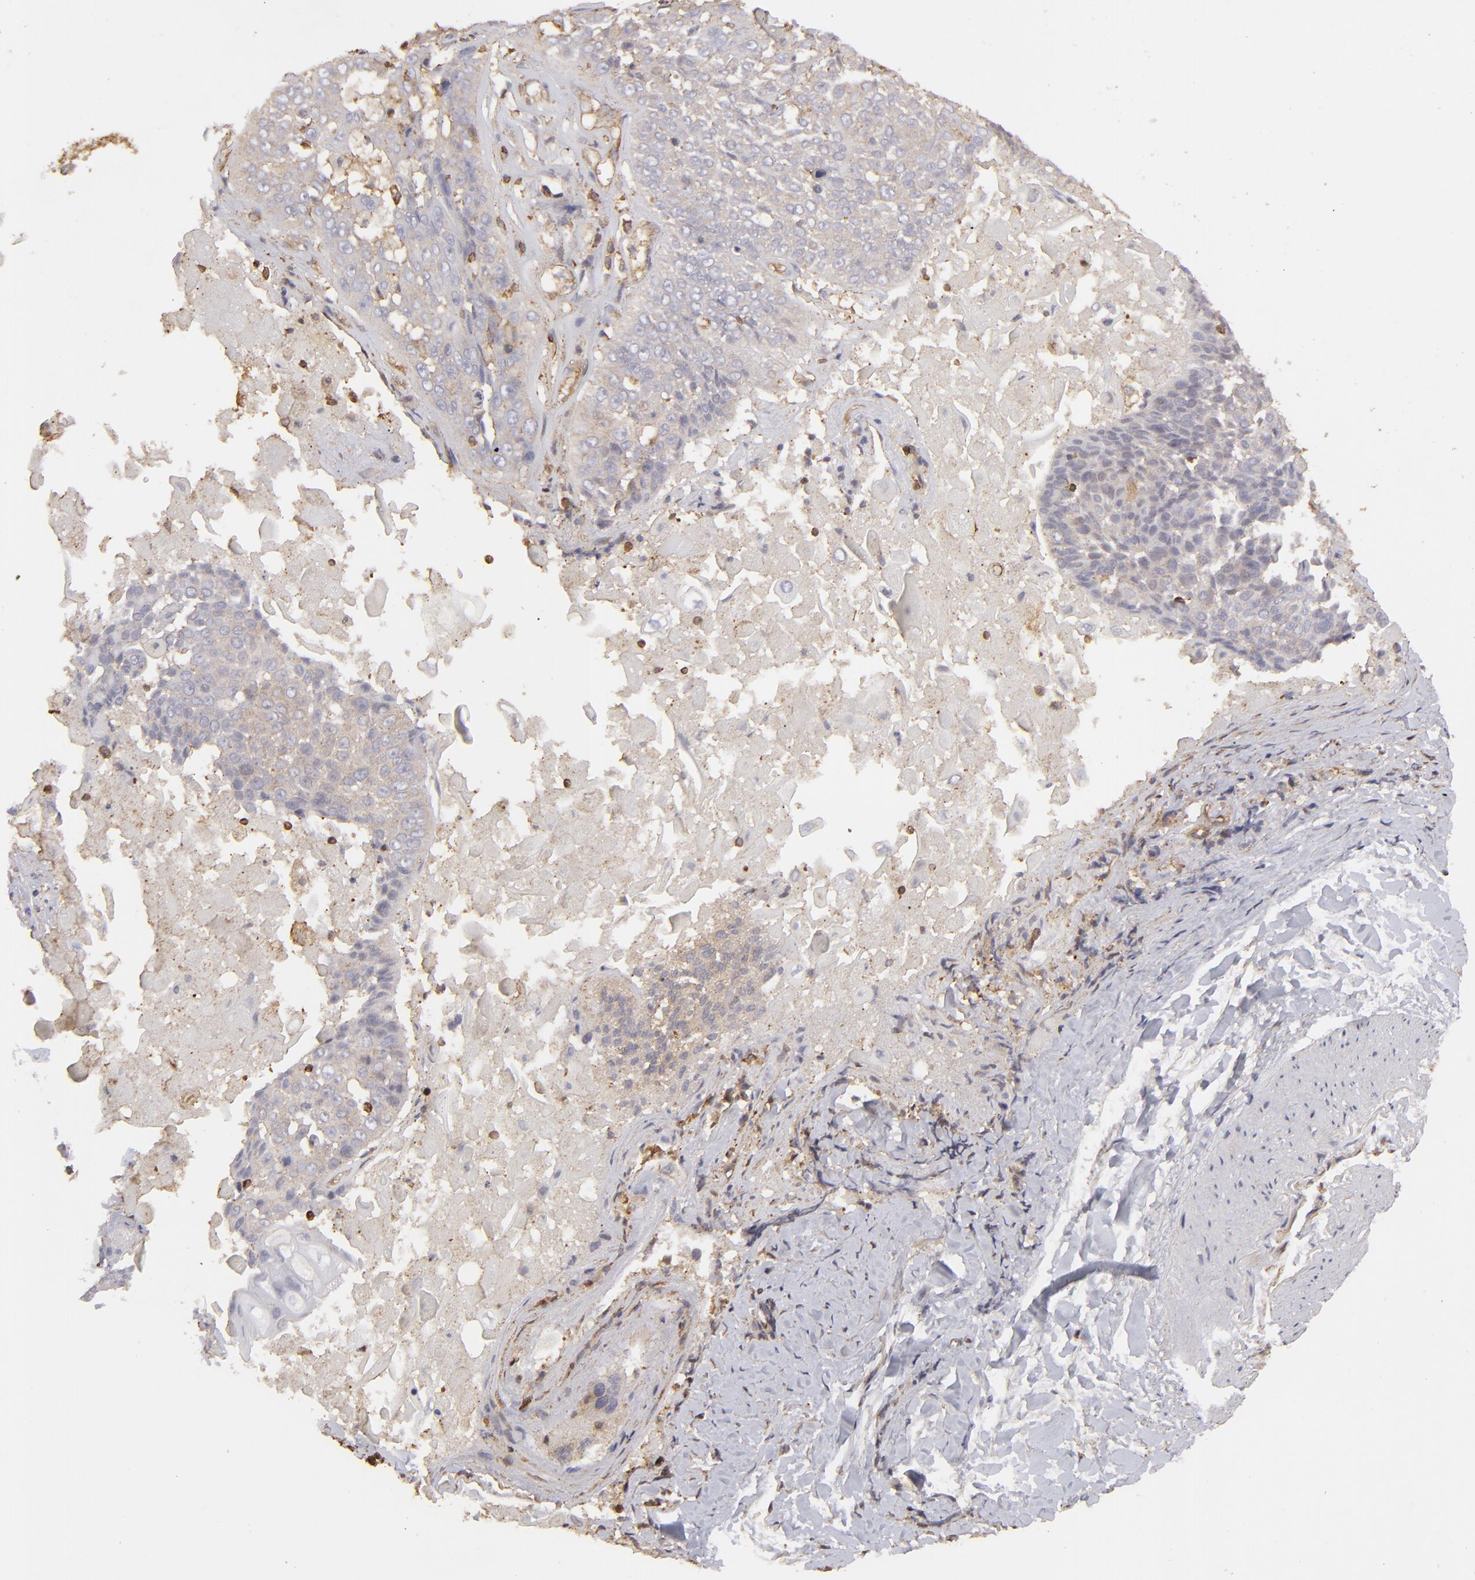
{"staining": {"intensity": "weak", "quantity": ">75%", "location": "cytoplasmic/membranous"}, "tissue": "lung cancer", "cell_type": "Tumor cells", "image_type": "cancer", "snomed": [{"axis": "morphology", "description": "Adenocarcinoma, NOS"}, {"axis": "topography", "description": "Lung"}], "caption": "Immunohistochemical staining of lung cancer (adenocarcinoma) reveals low levels of weak cytoplasmic/membranous positivity in approximately >75% of tumor cells. The protein is shown in brown color, while the nuclei are stained blue.", "gene": "ACTB", "patient": {"sex": "male", "age": 60}}